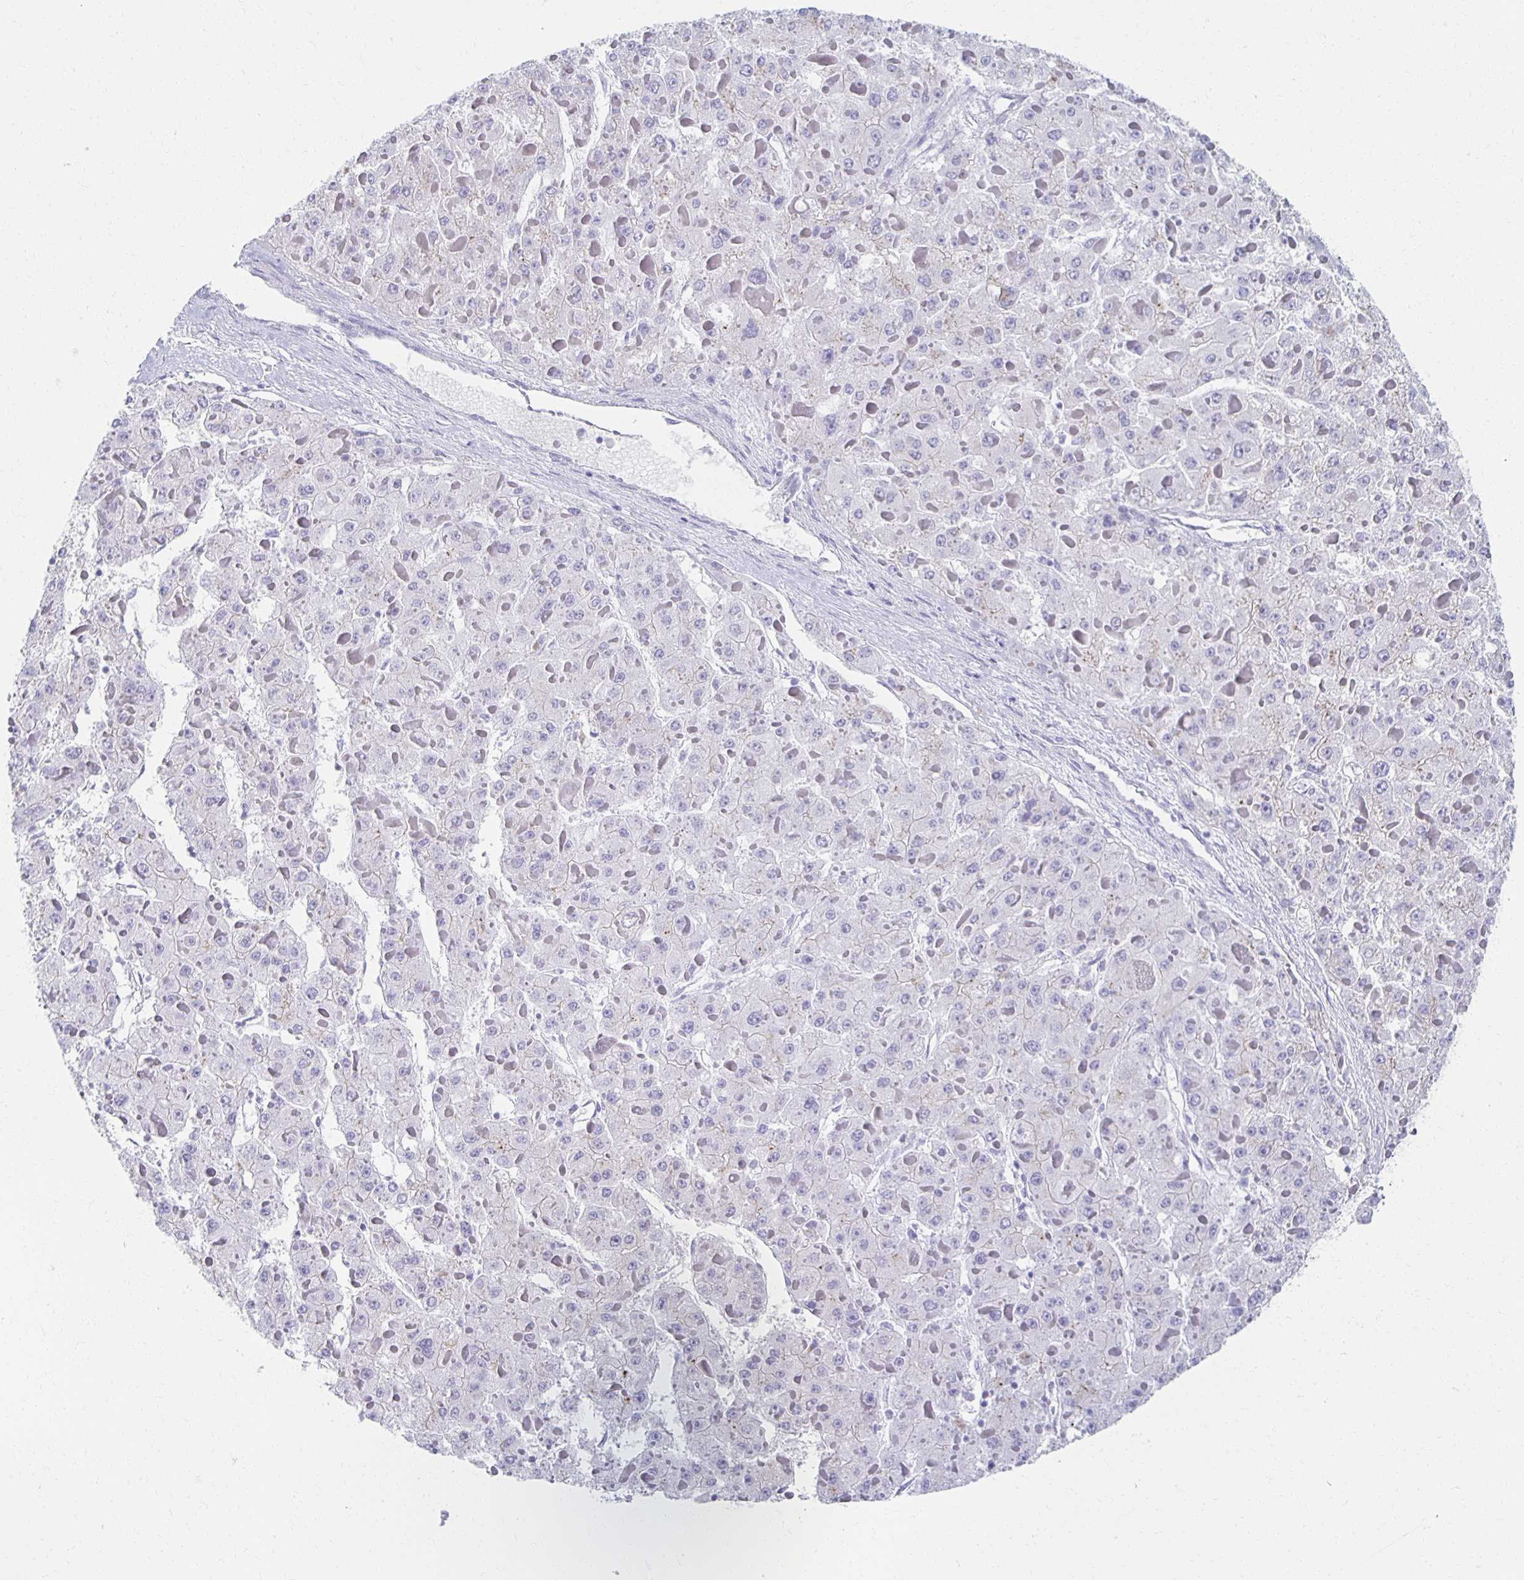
{"staining": {"intensity": "negative", "quantity": "none", "location": "none"}, "tissue": "liver cancer", "cell_type": "Tumor cells", "image_type": "cancer", "snomed": [{"axis": "morphology", "description": "Carcinoma, Hepatocellular, NOS"}, {"axis": "topography", "description": "Liver"}], "caption": "Tumor cells show no significant protein staining in liver cancer.", "gene": "TEX44", "patient": {"sex": "female", "age": 73}}